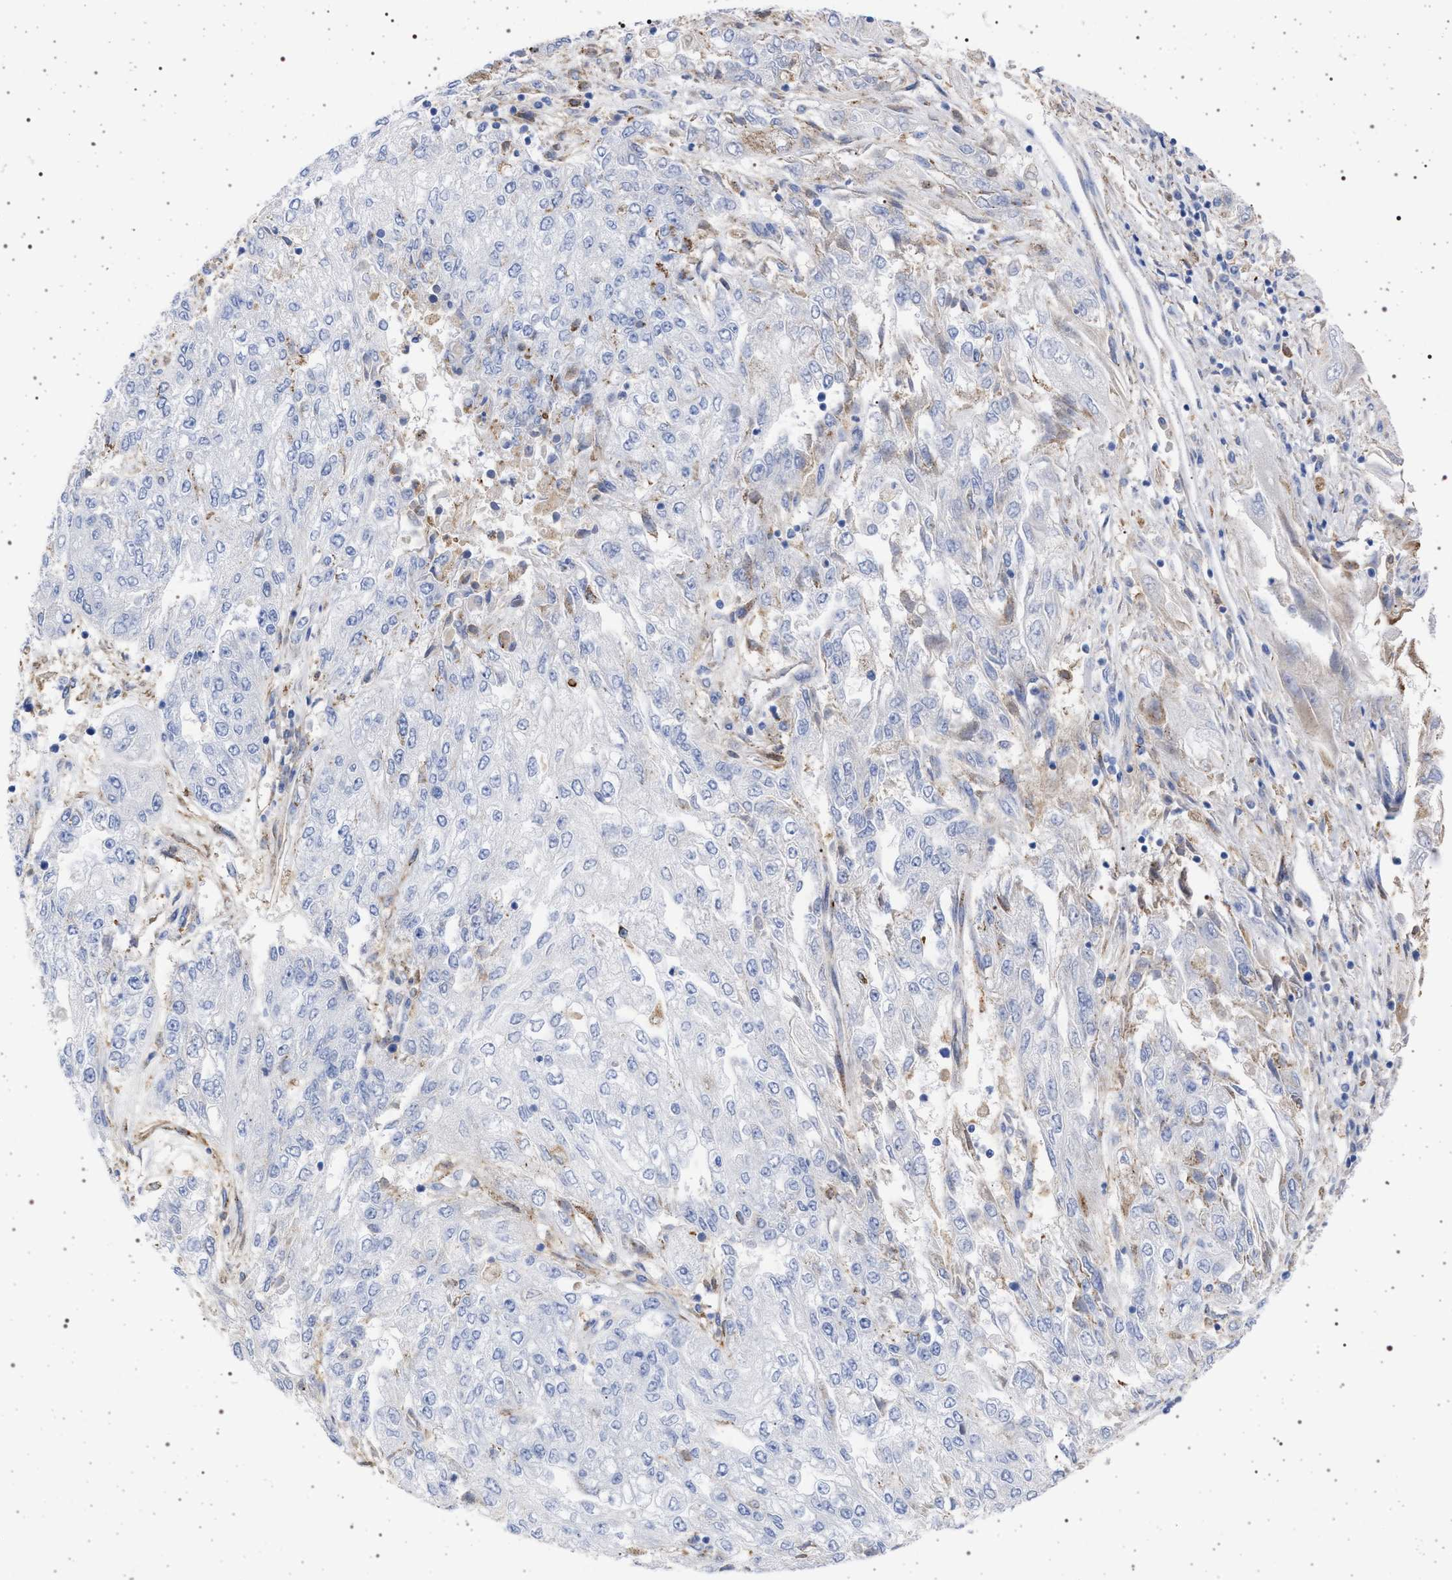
{"staining": {"intensity": "negative", "quantity": "none", "location": "none"}, "tissue": "endometrial cancer", "cell_type": "Tumor cells", "image_type": "cancer", "snomed": [{"axis": "morphology", "description": "Adenocarcinoma, NOS"}, {"axis": "topography", "description": "Endometrium"}], "caption": "Immunohistochemical staining of human endometrial adenocarcinoma demonstrates no significant staining in tumor cells.", "gene": "PLG", "patient": {"sex": "female", "age": 49}}